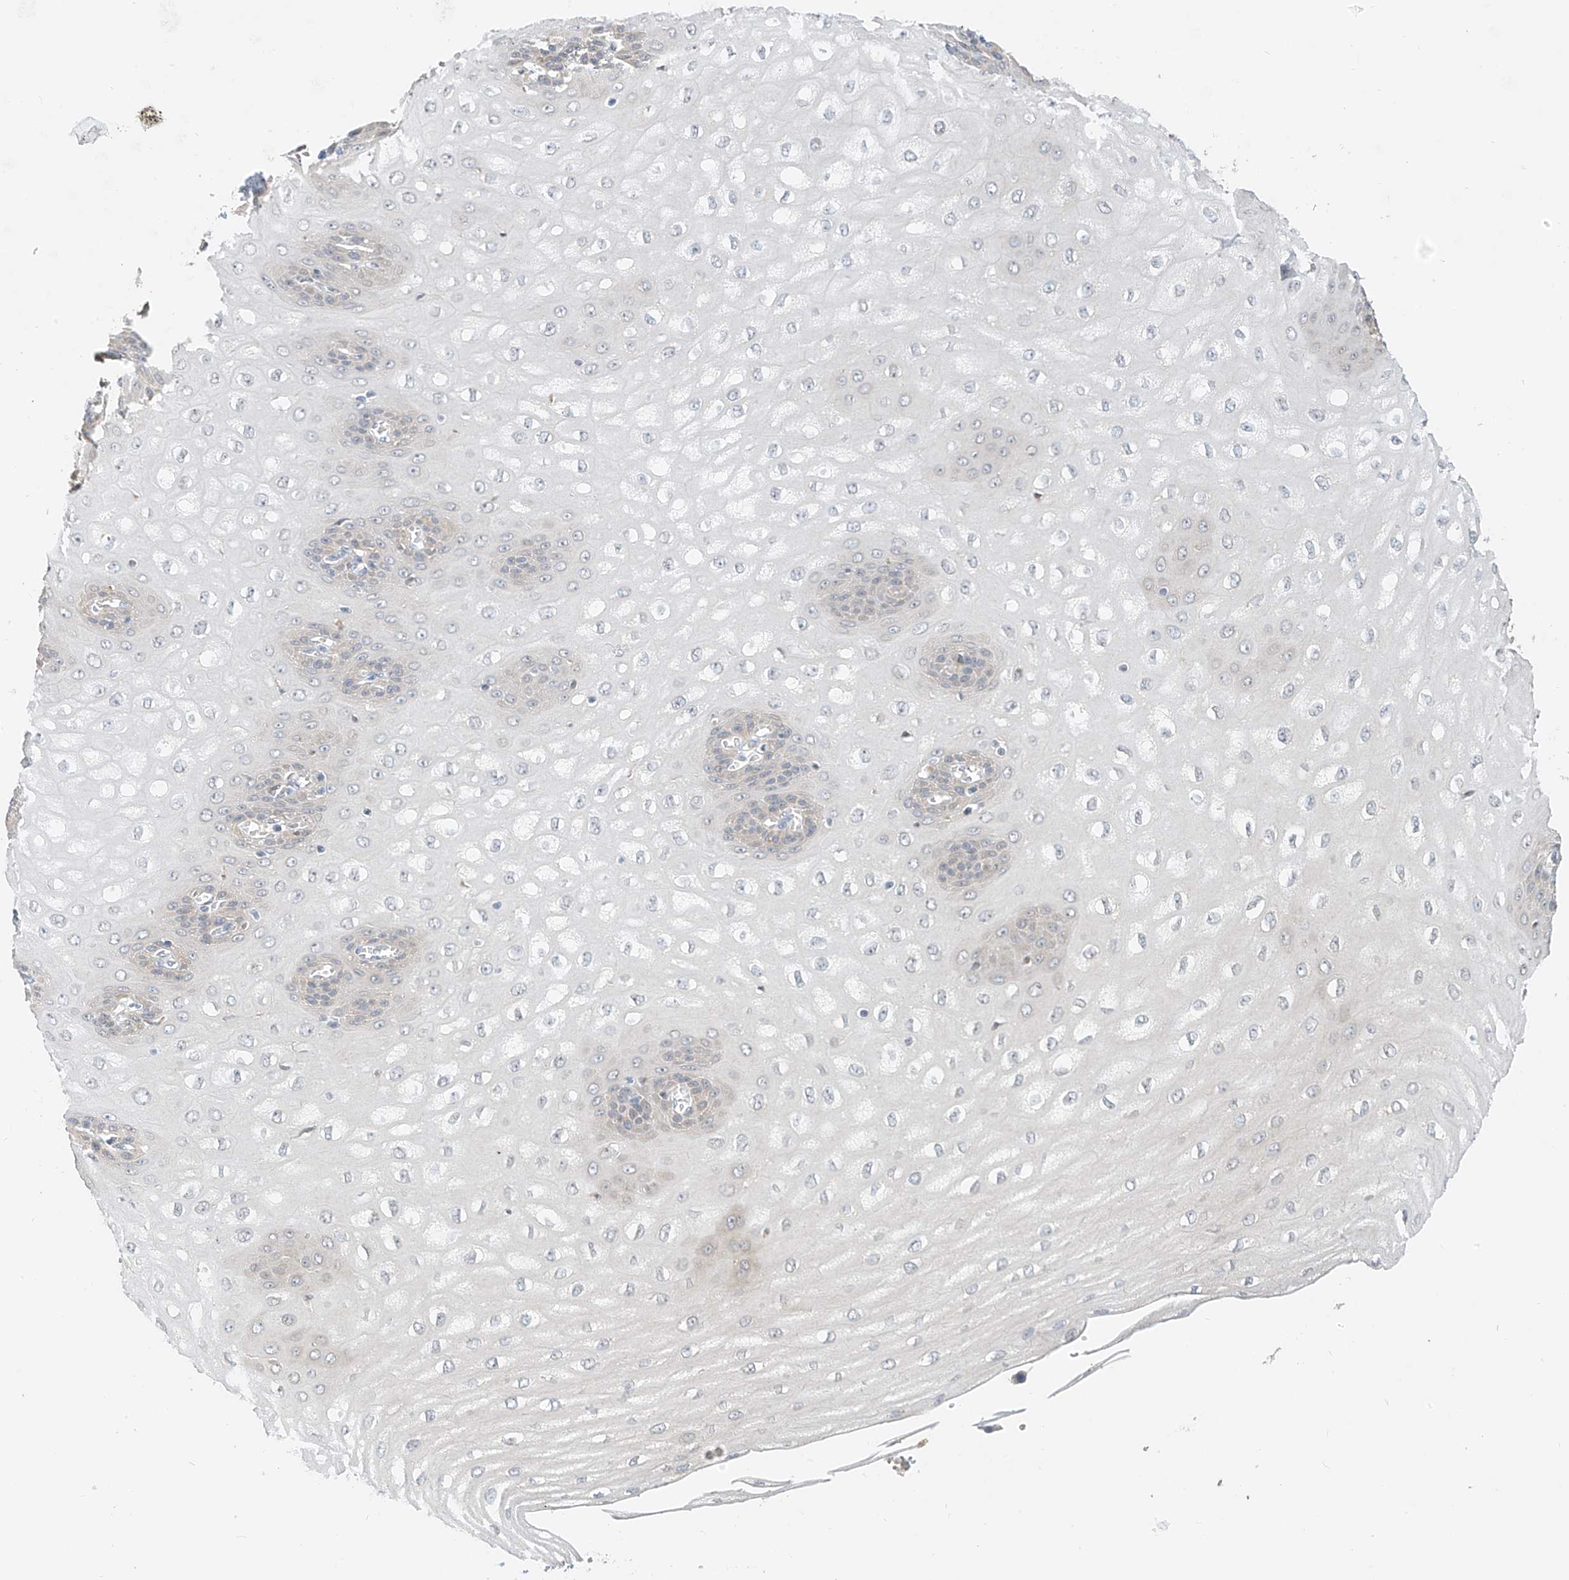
{"staining": {"intensity": "moderate", "quantity": "<25%", "location": "cytoplasmic/membranous"}, "tissue": "esophagus", "cell_type": "Squamous epithelial cells", "image_type": "normal", "snomed": [{"axis": "morphology", "description": "Normal tissue, NOS"}, {"axis": "topography", "description": "Esophagus"}], "caption": "Immunohistochemical staining of benign human esophagus exhibits low levels of moderate cytoplasmic/membranous staining in approximately <25% of squamous epithelial cells.", "gene": "PPA2", "patient": {"sex": "male", "age": 60}}